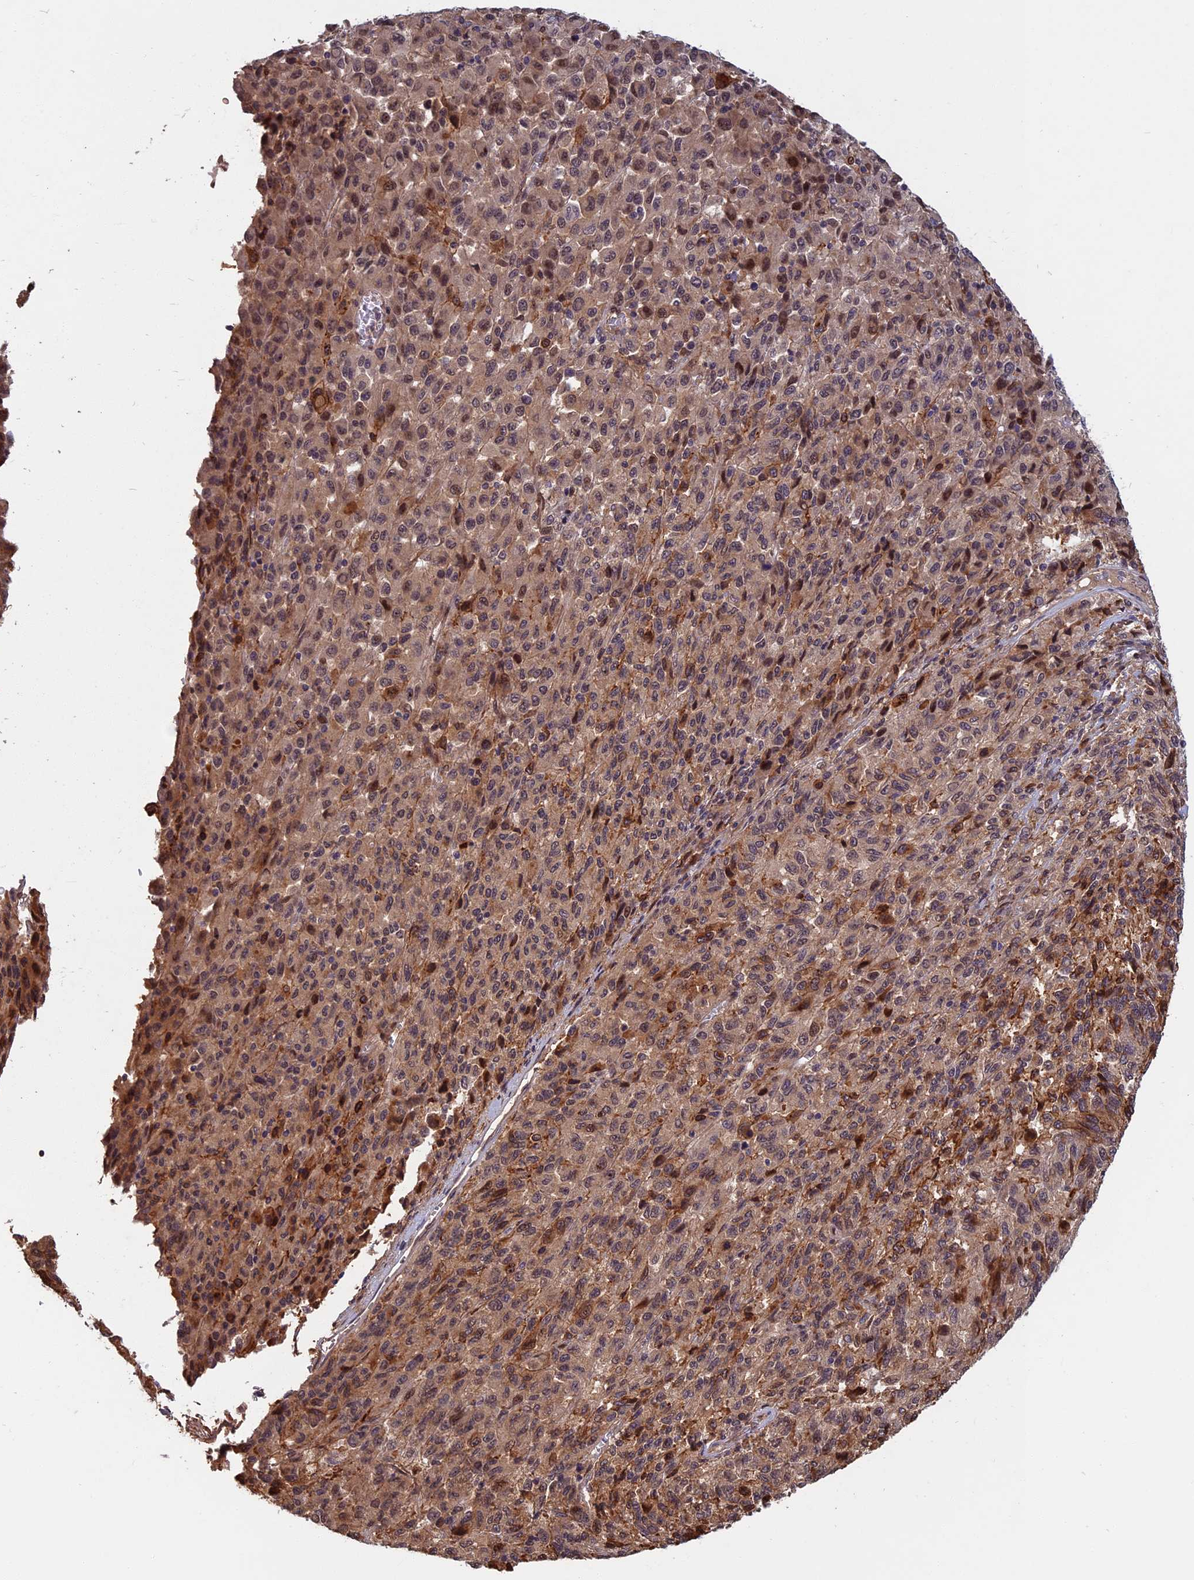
{"staining": {"intensity": "weak", "quantity": ">75%", "location": "cytoplasmic/membranous,nuclear"}, "tissue": "melanoma", "cell_type": "Tumor cells", "image_type": "cancer", "snomed": [{"axis": "morphology", "description": "Malignant melanoma, Metastatic site"}, {"axis": "topography", "description": "Lung"}], "caption": "Immunohistochemical staining of human malignant melanoma (metastatic site) displays low levels of weak cytoplasmic/membranous and nuclear protein expression in about >75% of tumor cells. (DAB IHC with brightfield microscopy, high magnification).", "gene": "SPG11", "patient": {"sex": "male", "age": 64}}